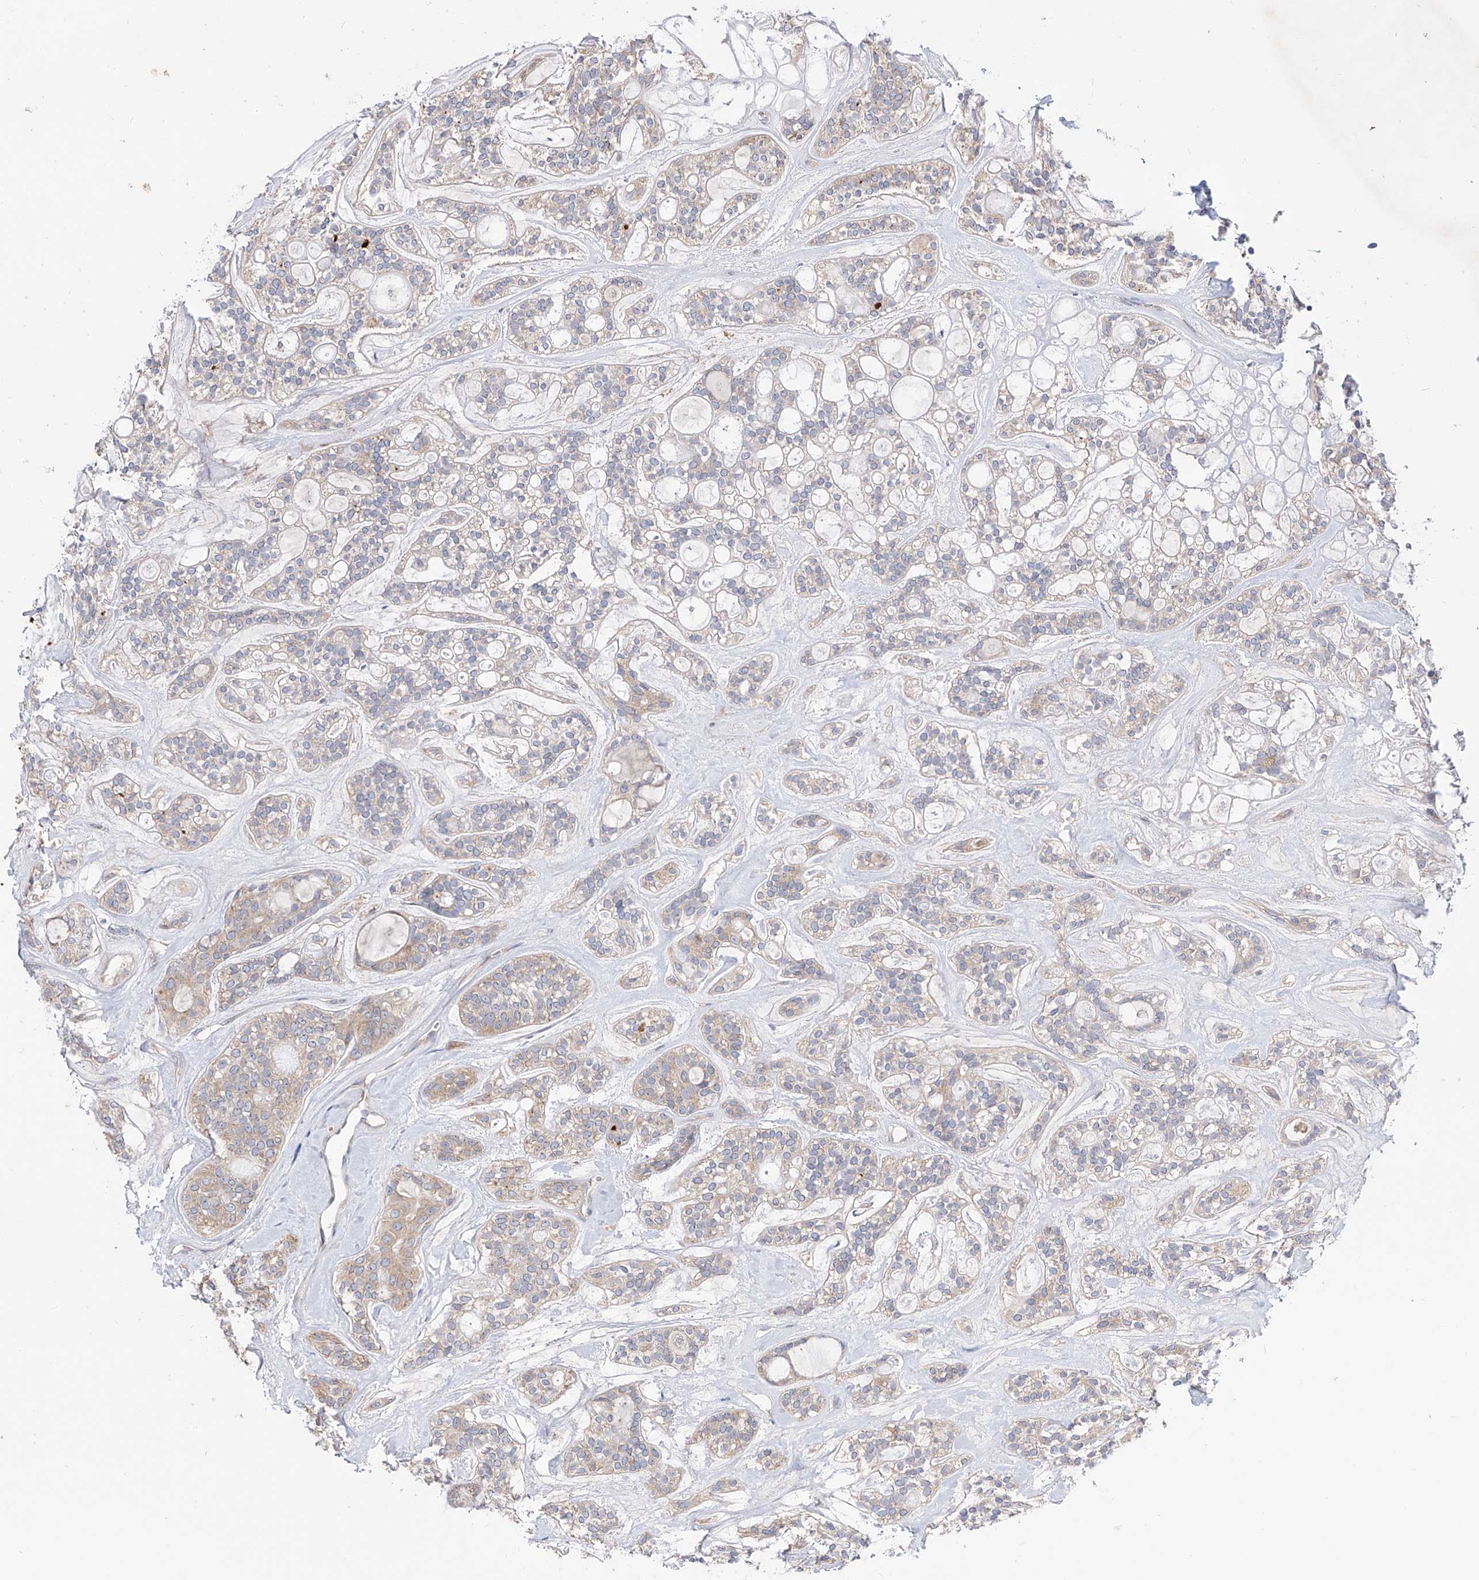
{"staining": {"intensity": "weak", "quantity": "<25%", "location": "cytoplasmic/membranous"}, "tissue": "head and neck cancer", "cell_type": "Tumor cells", "image_type": "cancer", "snomed": [{"axis": "morphology", "description": "Adenocarcinoma, NOS"}, {"axis": "topography", "description": "Head-Neck"}], "caption": "This is an immunohistochemistry (IHC) photomicrograph of head and neck cancer (adenocarcinoma). There is no expression in tumor cells.", "gene": "UFL1", "patient": {"sex": "male", "age": 66}}